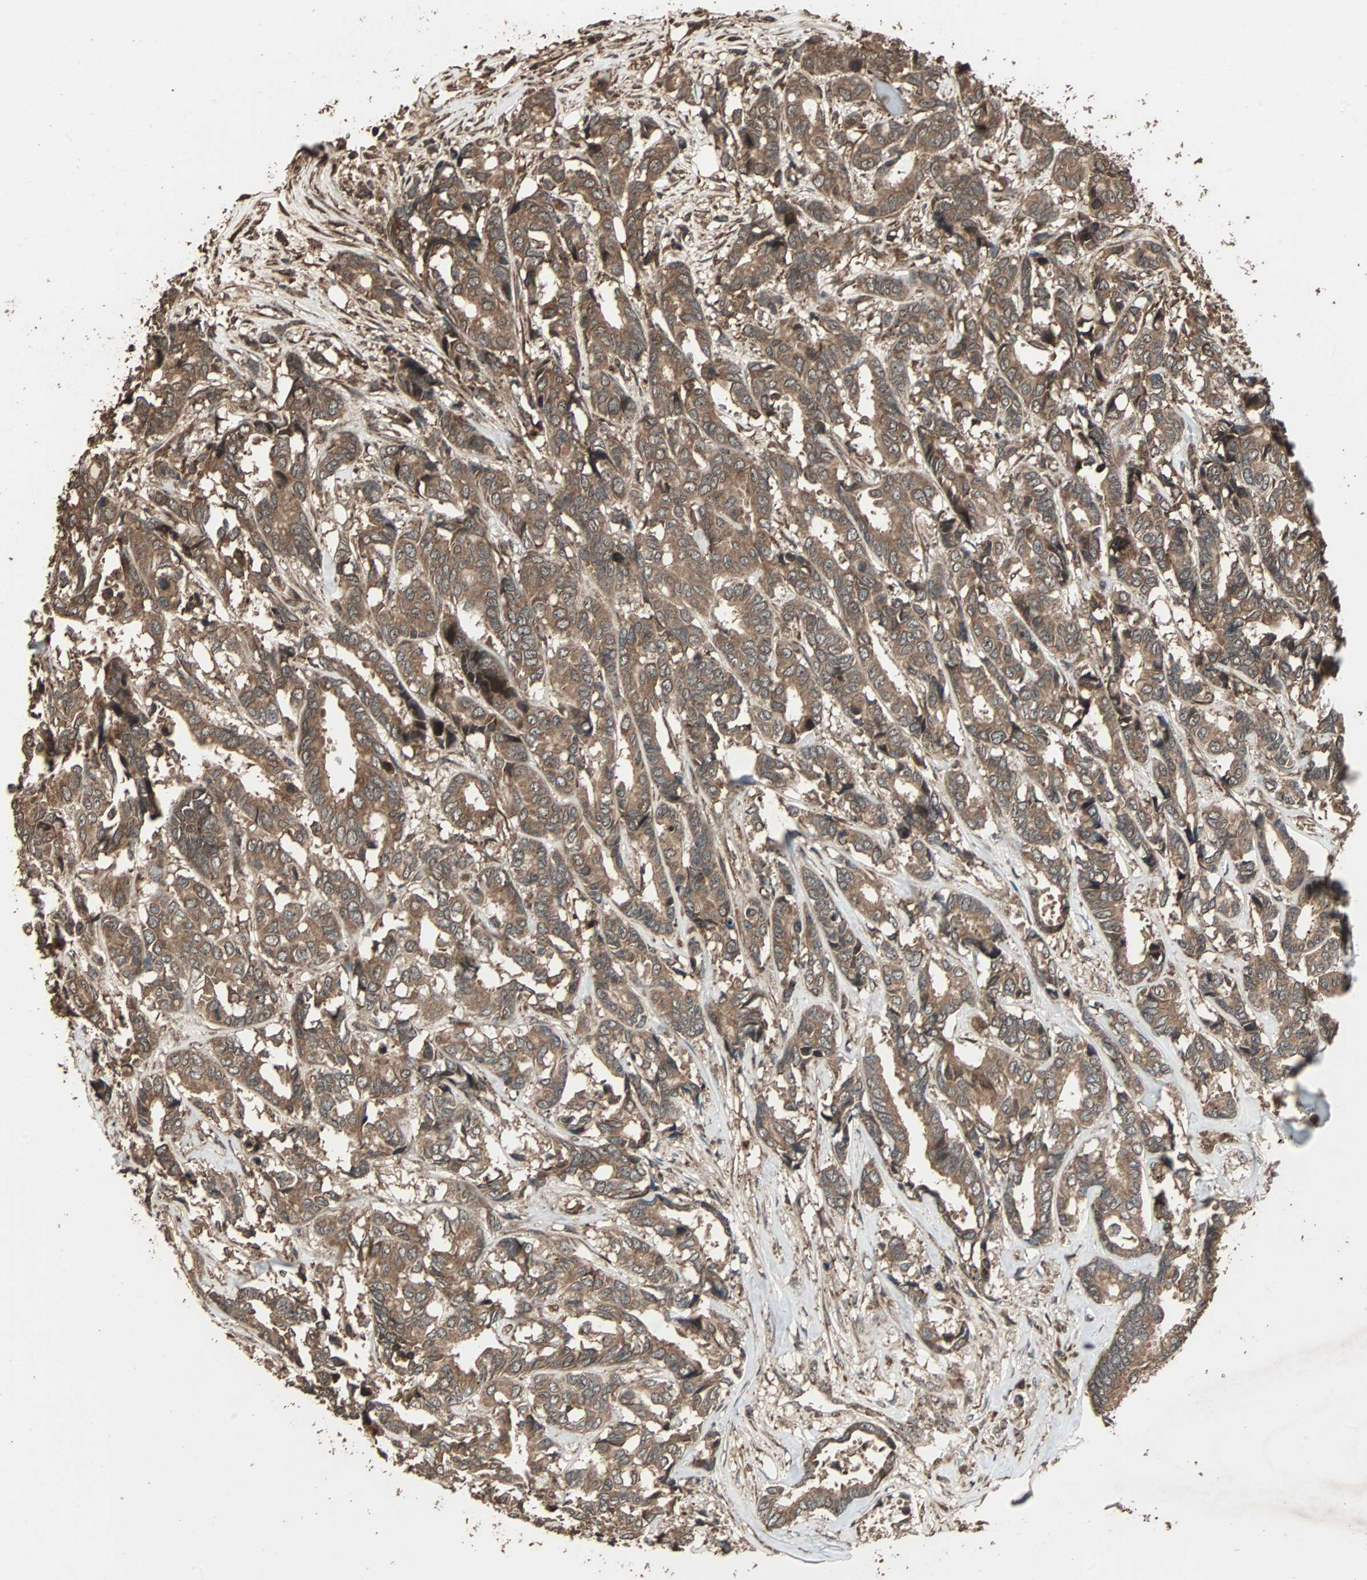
{"staining": {"intensity": "moderate", "quantity": ">75%", "location": "cytoplasmic/membranous"}, "tissue": "breast cancer", "cell_type": "Tumor cells", "image_type": "cancer", "snomed": [{"axis": "morphology", "description": "Duct carcinoma"}, {"axis": "topography", "description": "Breast"}], "caption": "Human breast cancer (intraductal carcinoma) stained with a protein marker displays moderate staining in tumor cells.", "gene": "LAMTOR5", "patient": {"sex": "female", "age": 87}}